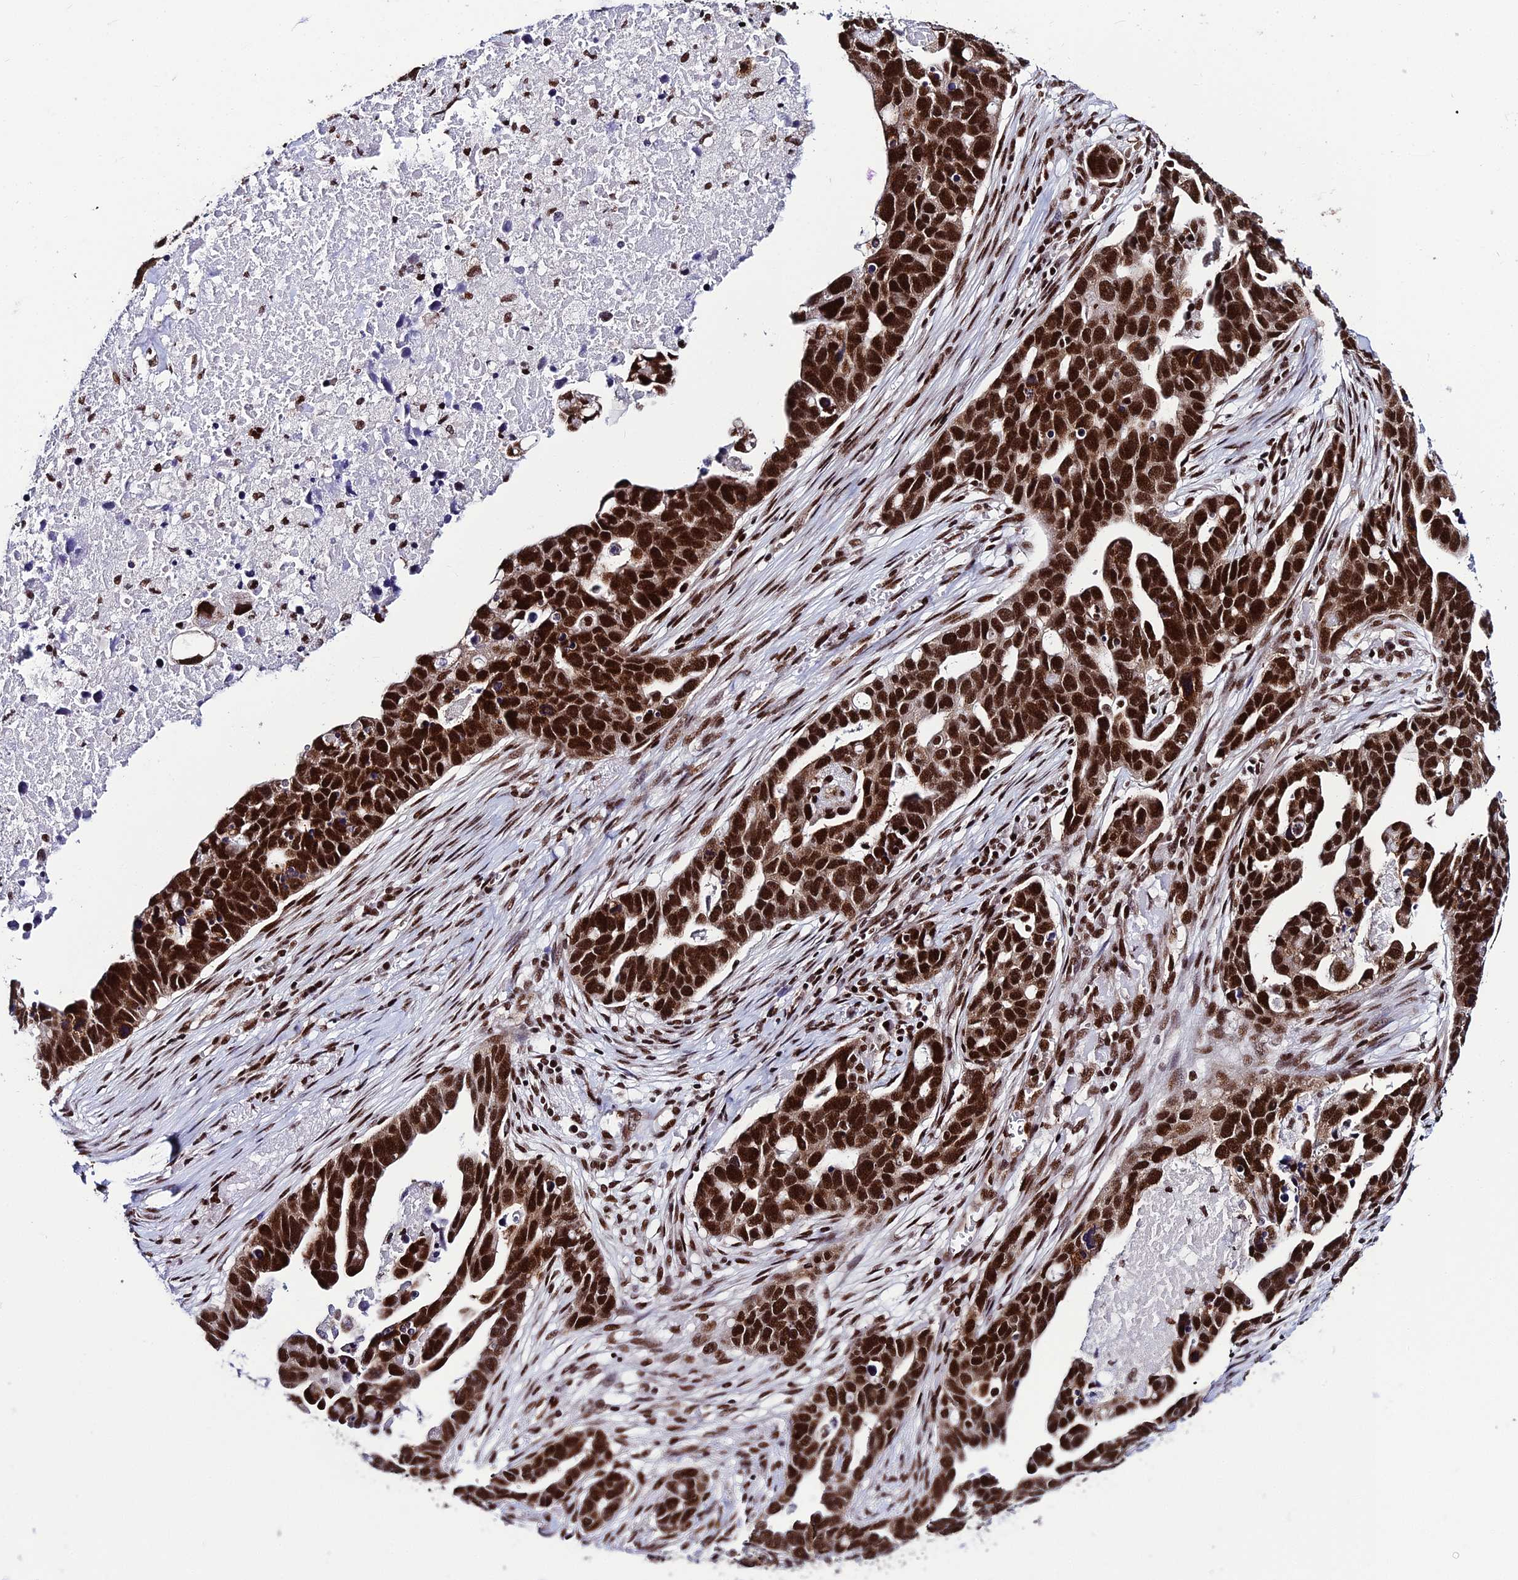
{"staining": {"intensity": "strong", "quantity": ">75%", "location": "nuclear"}, "tissue": "ovarian cancer", "cell_type": "Tumor cells", "image_type": "cancer", "snomed": [{"axis": "morphology", "description": "Cystadenocarcinoma, serous, NOS"}, {"axis": "topography", "description": "Ovary"}], "caption": "High-magnification brightfield microscopy of ovarian serous cystadenocarcinoma stained with DAB (3,3'-diaminobenzidine) (brown) and counterstained with hematoxylin (blue). tumor cells exhibit strong nuclear staining is appreciated in about>75% of cells.", "gene": "HNRNPH1", "patient": {"sex": "female", "age": 54}}